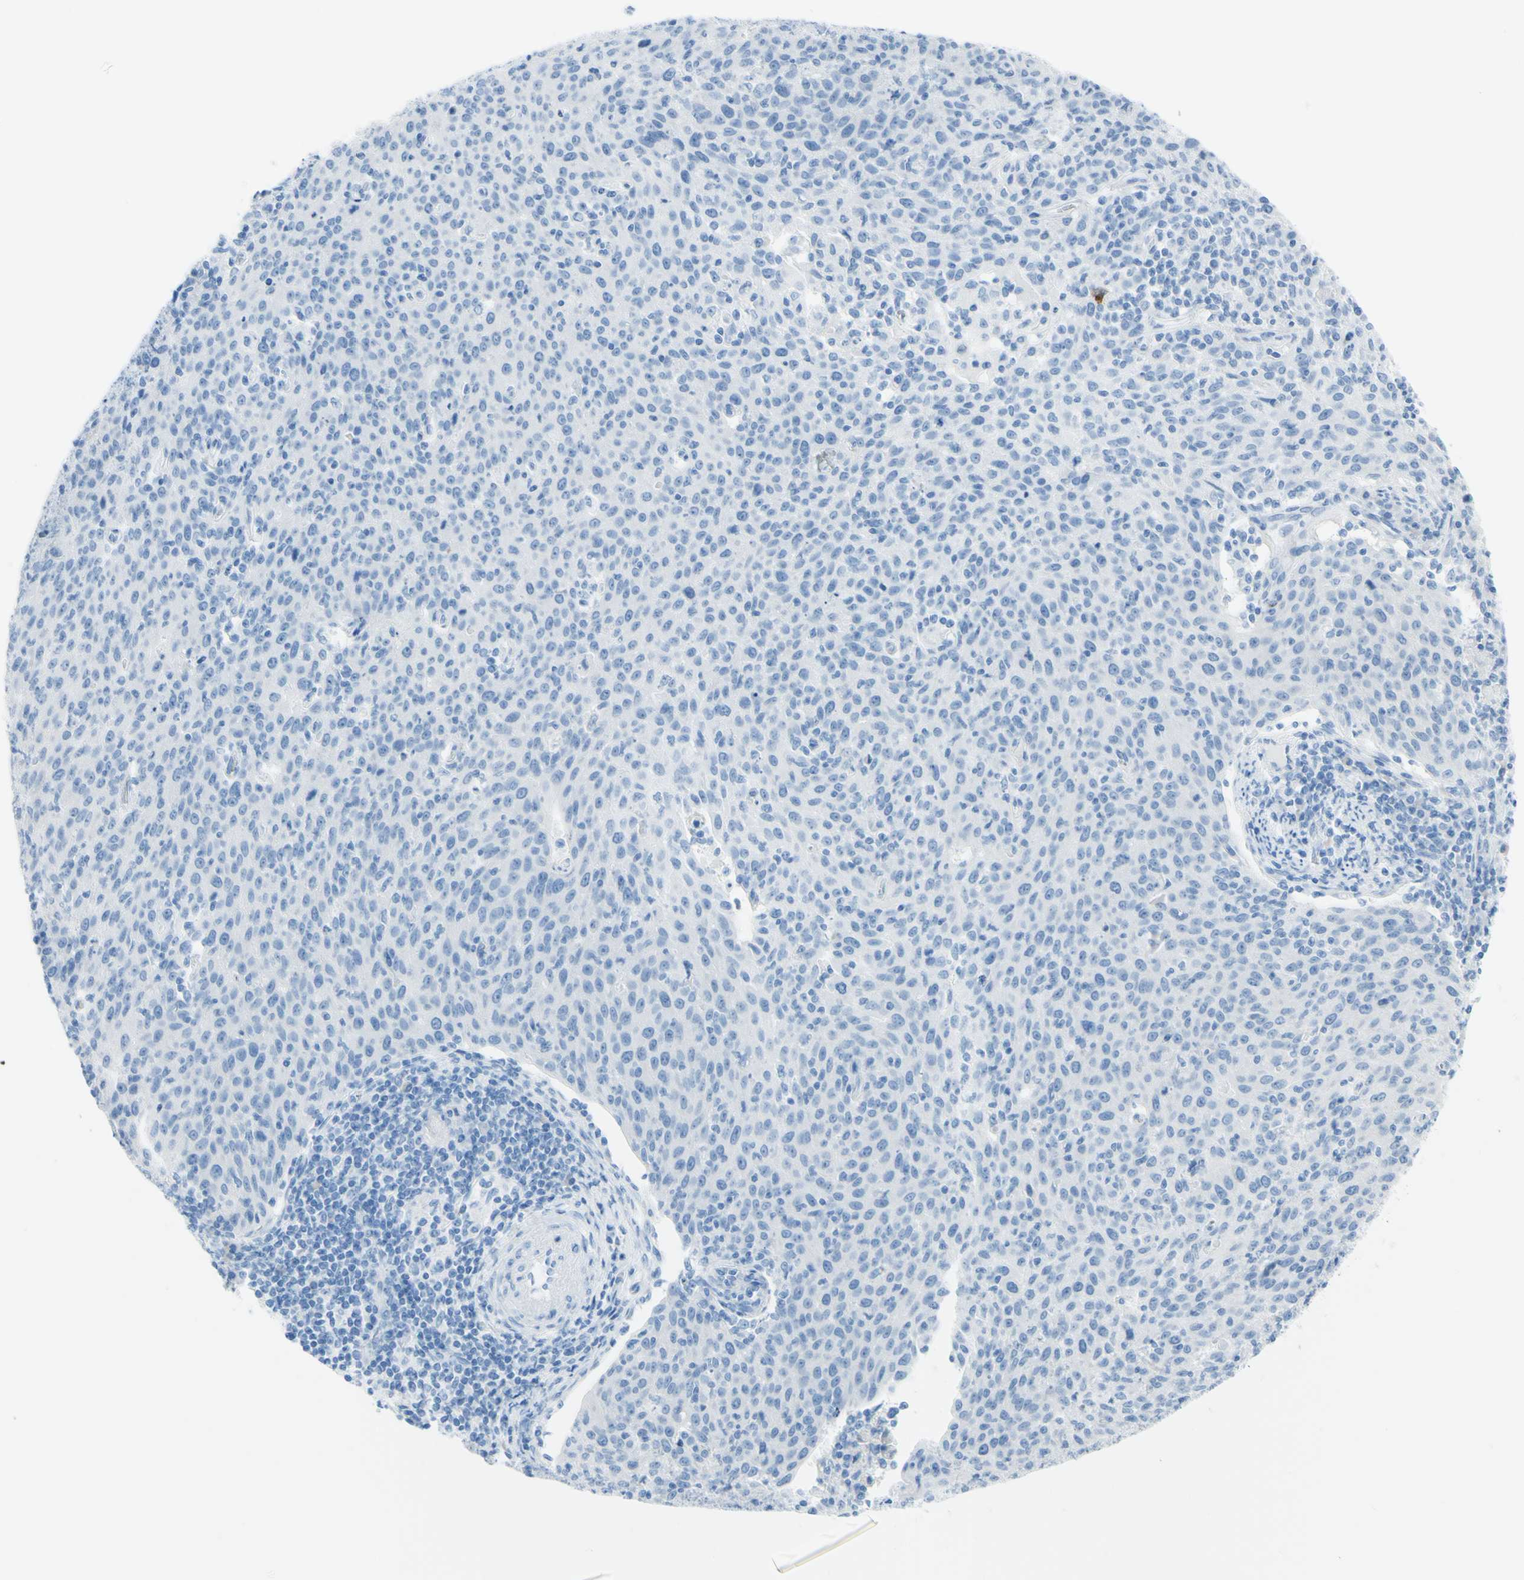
{"staining": {"intensity": "negative", "quantity": "none", "location": "none"}, "tissue": "cervical cancer", "cell_type": "Tumor cells", "image_type": "cancer", "snomed": [{"axis": "morphology", "description": "Squamous cell carcinoma, NOS"}, {"axis": "topography", "description": "Cervix"}], "caption": "Tumor cells are negative for protein expression in human cervical squamous cell carcinoma.", "gene": "TFPI2", "patient": {"sex": "female", "age": 38}}